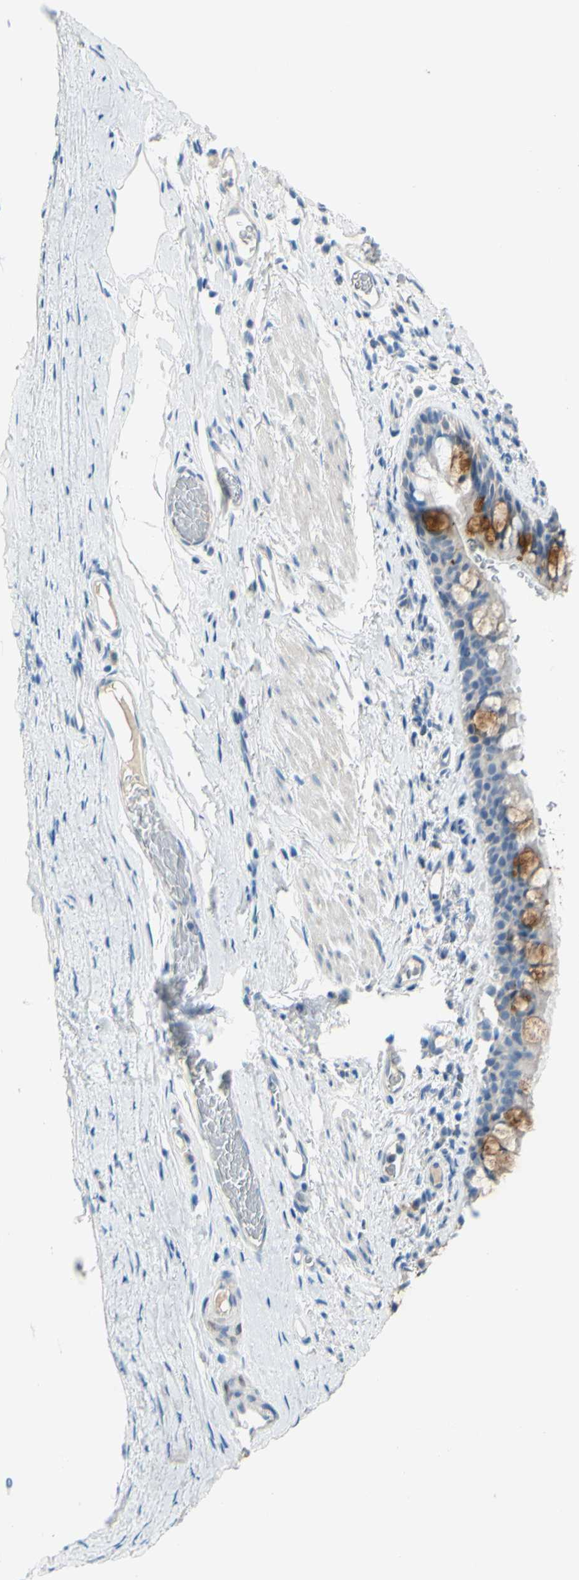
{"staining": {"intensity": "moderate", "quantity": "<25%", "location": "cytoplasmic/membranous"}, "tissue": "bronchus", "cell_type": "Respiratory epithelial cells", "image_type": "normal", "snomed": [{"axis": "morphology", "description": "Normal tissue, NOS"}, {"axis": "morphology", "description": "Malignant melanoma, Metastatic site"}, {"axis": "topography", "description": "Bronchus"}, {"axis": "topography", "description": "Lung"}], "caption": "This photomicrograph reveals immunohistochemistry (IHC) staining of unremarkable human bronchus, with low moderate cytoplasmic/membranous positivity in about <25% of respiratory epithelial cells.", "gene": "SLC1A2", "patient": {"sex": "male", "age": 64}}